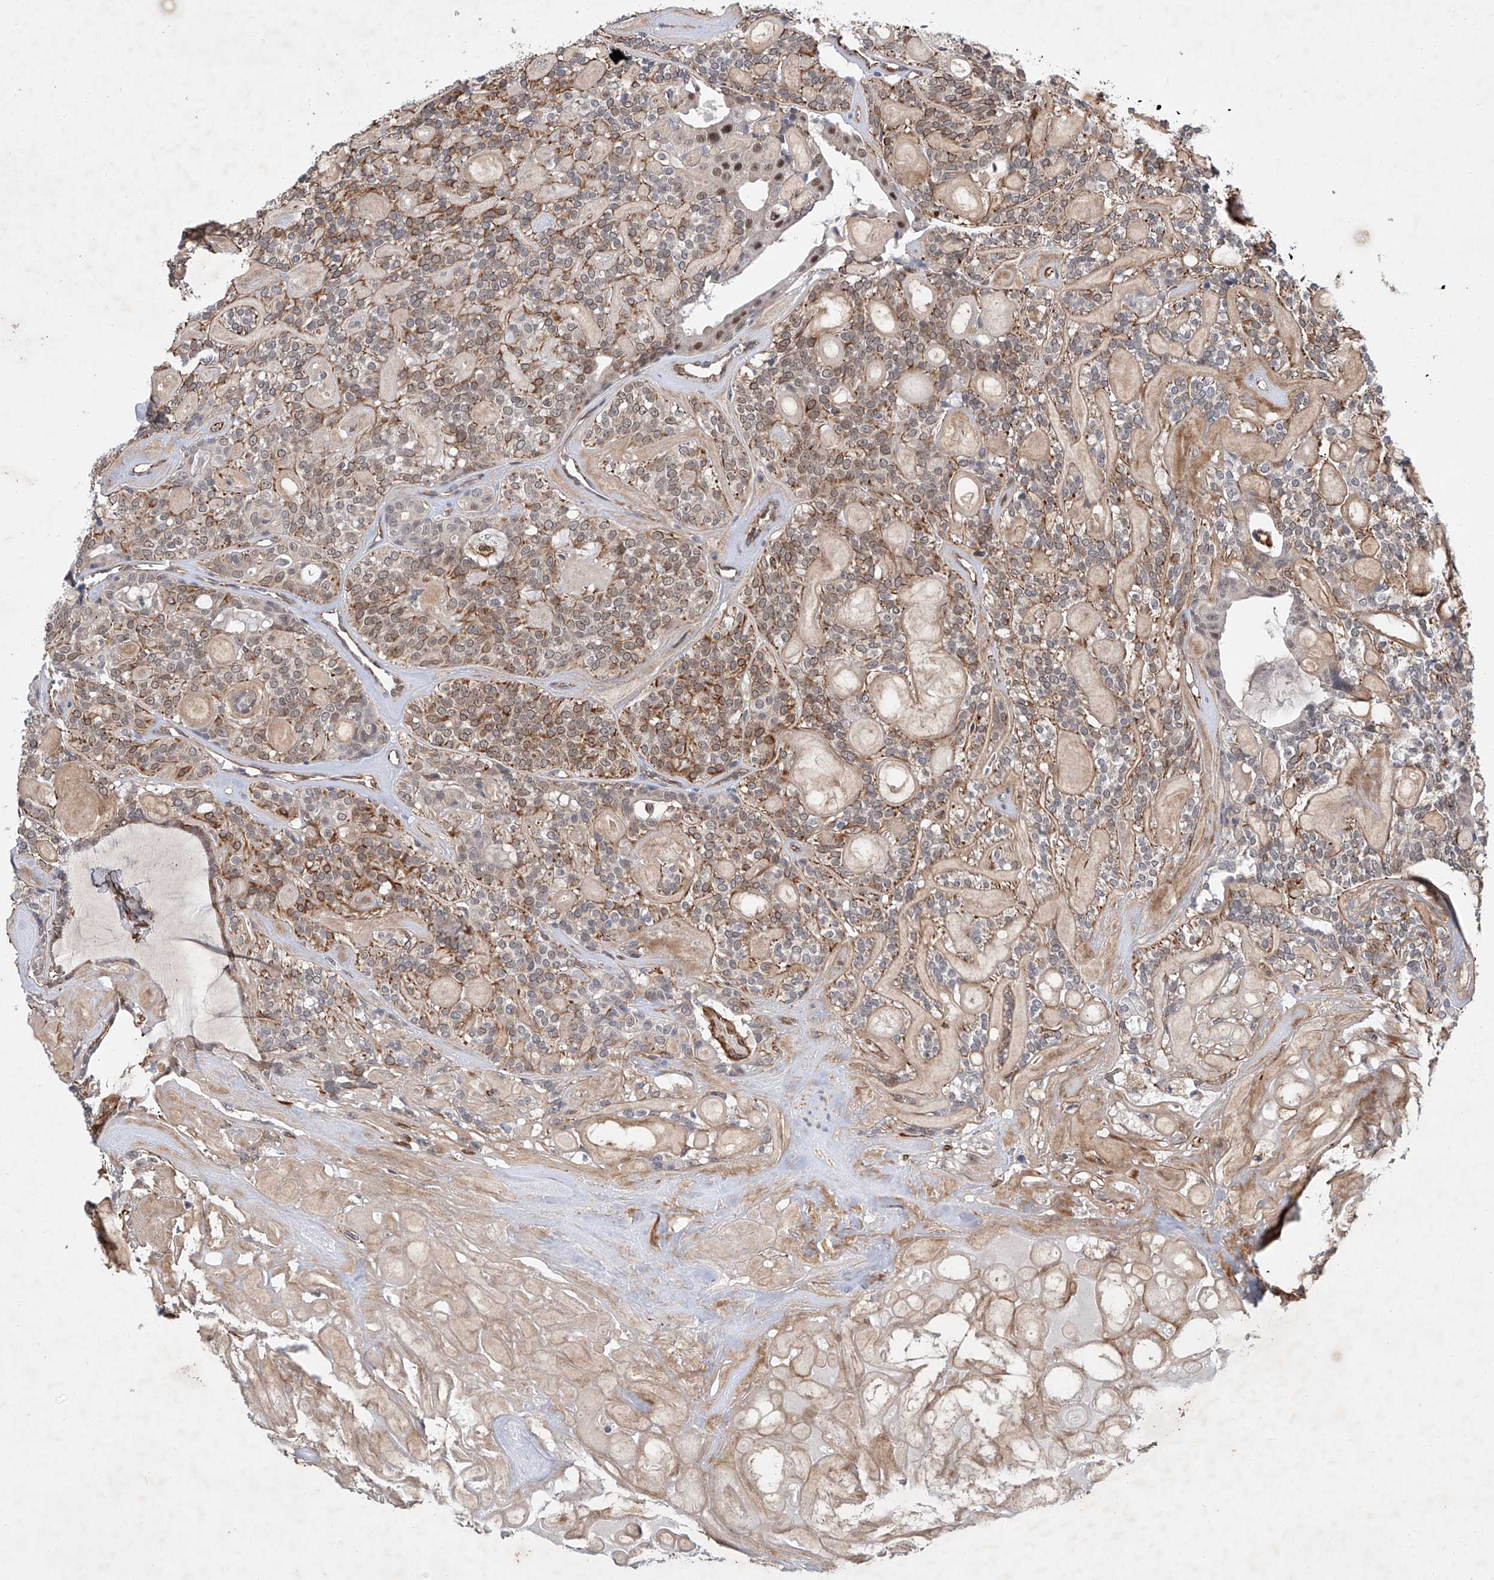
{"staining": {"intensity": "moderate", "quantity": "25%-75%", "location": "cytoplasmic/membranous"}, "tissue": "head and neck cancer", "cell_type": "Tumor cells", "image_type": "cancer", "snomed": [{"axis": "morphology", "description": "Adenocarcinoma, NOS"}, {"axis": "topography", "description": "Head-Neck"}], "caption": "Immunohistochemistry (DAB) staining of human head and neck cancer shows moderate cytoplasmic/membranous protein expression in approximately 25%-75% of tumor cells.", "gene": "AMD1", "patient": {"sex": "male", "age": 66}}